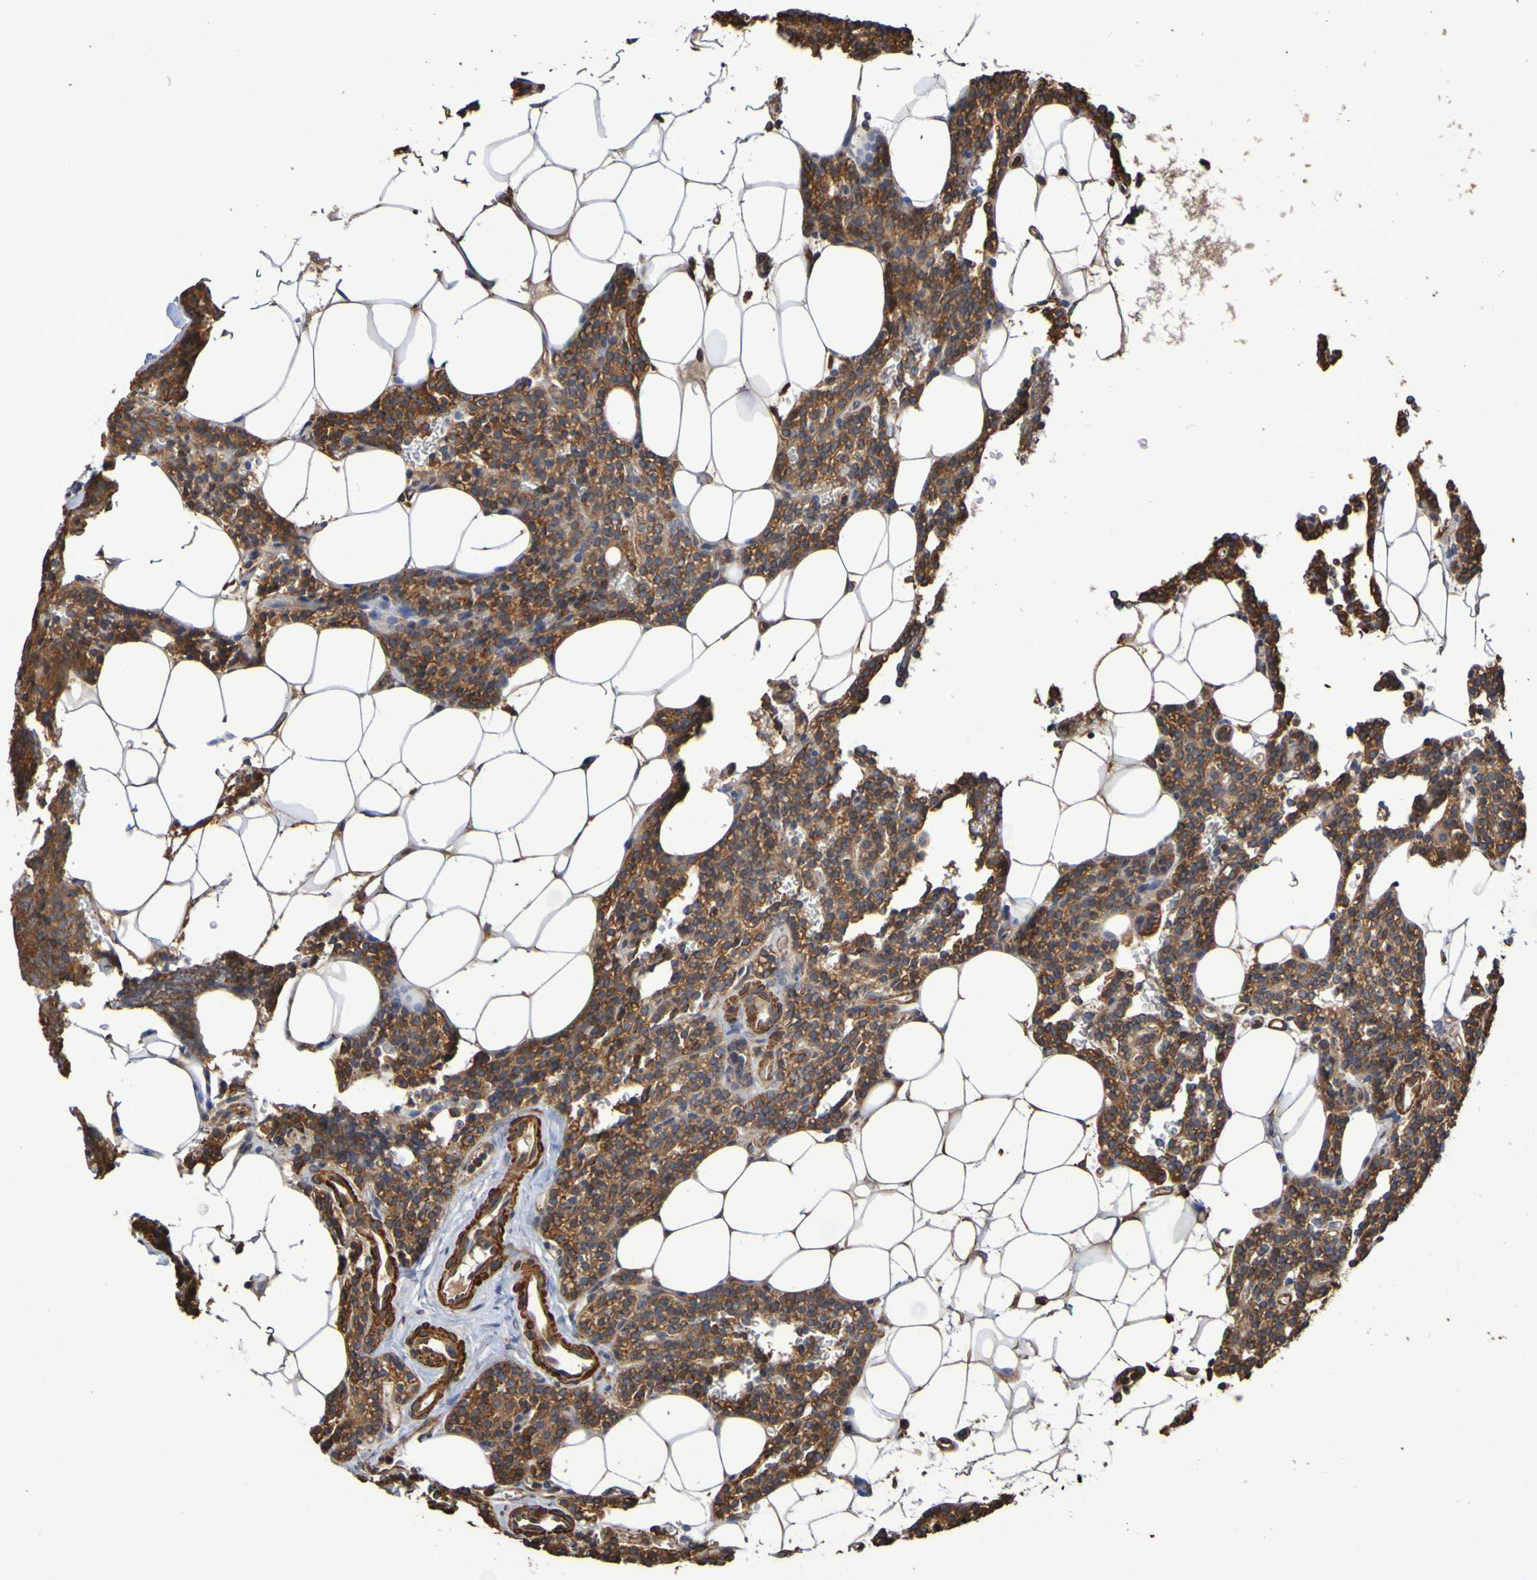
{"staining": {"intensity": "moderate", "quantity": ">75%", "location": "cytoplasmic/membranous"}, "tissue": "parathyroid gland", "cell_type": "Glandular cells", "image_type": "normal", "snomed": [{"axis": "morphology", "description": "Normal tissue, NOS"}, {"axis": "morphology", "description": "Adenoma, NOS"}, {"axis": "topography", "description": "Parathyroid gland"}], "caption": "Glandular cells show moderate cytoplasmic/membranous positivity in approximately >75% of cells in unremarkable parathyroid gland. The staining was performed using DAB, with brown indicating positive protein expression. Nuclei are stained blue with hematoxylin.", "gene": "RAB11A", "patient": {"sex": "female", "age": 51}}